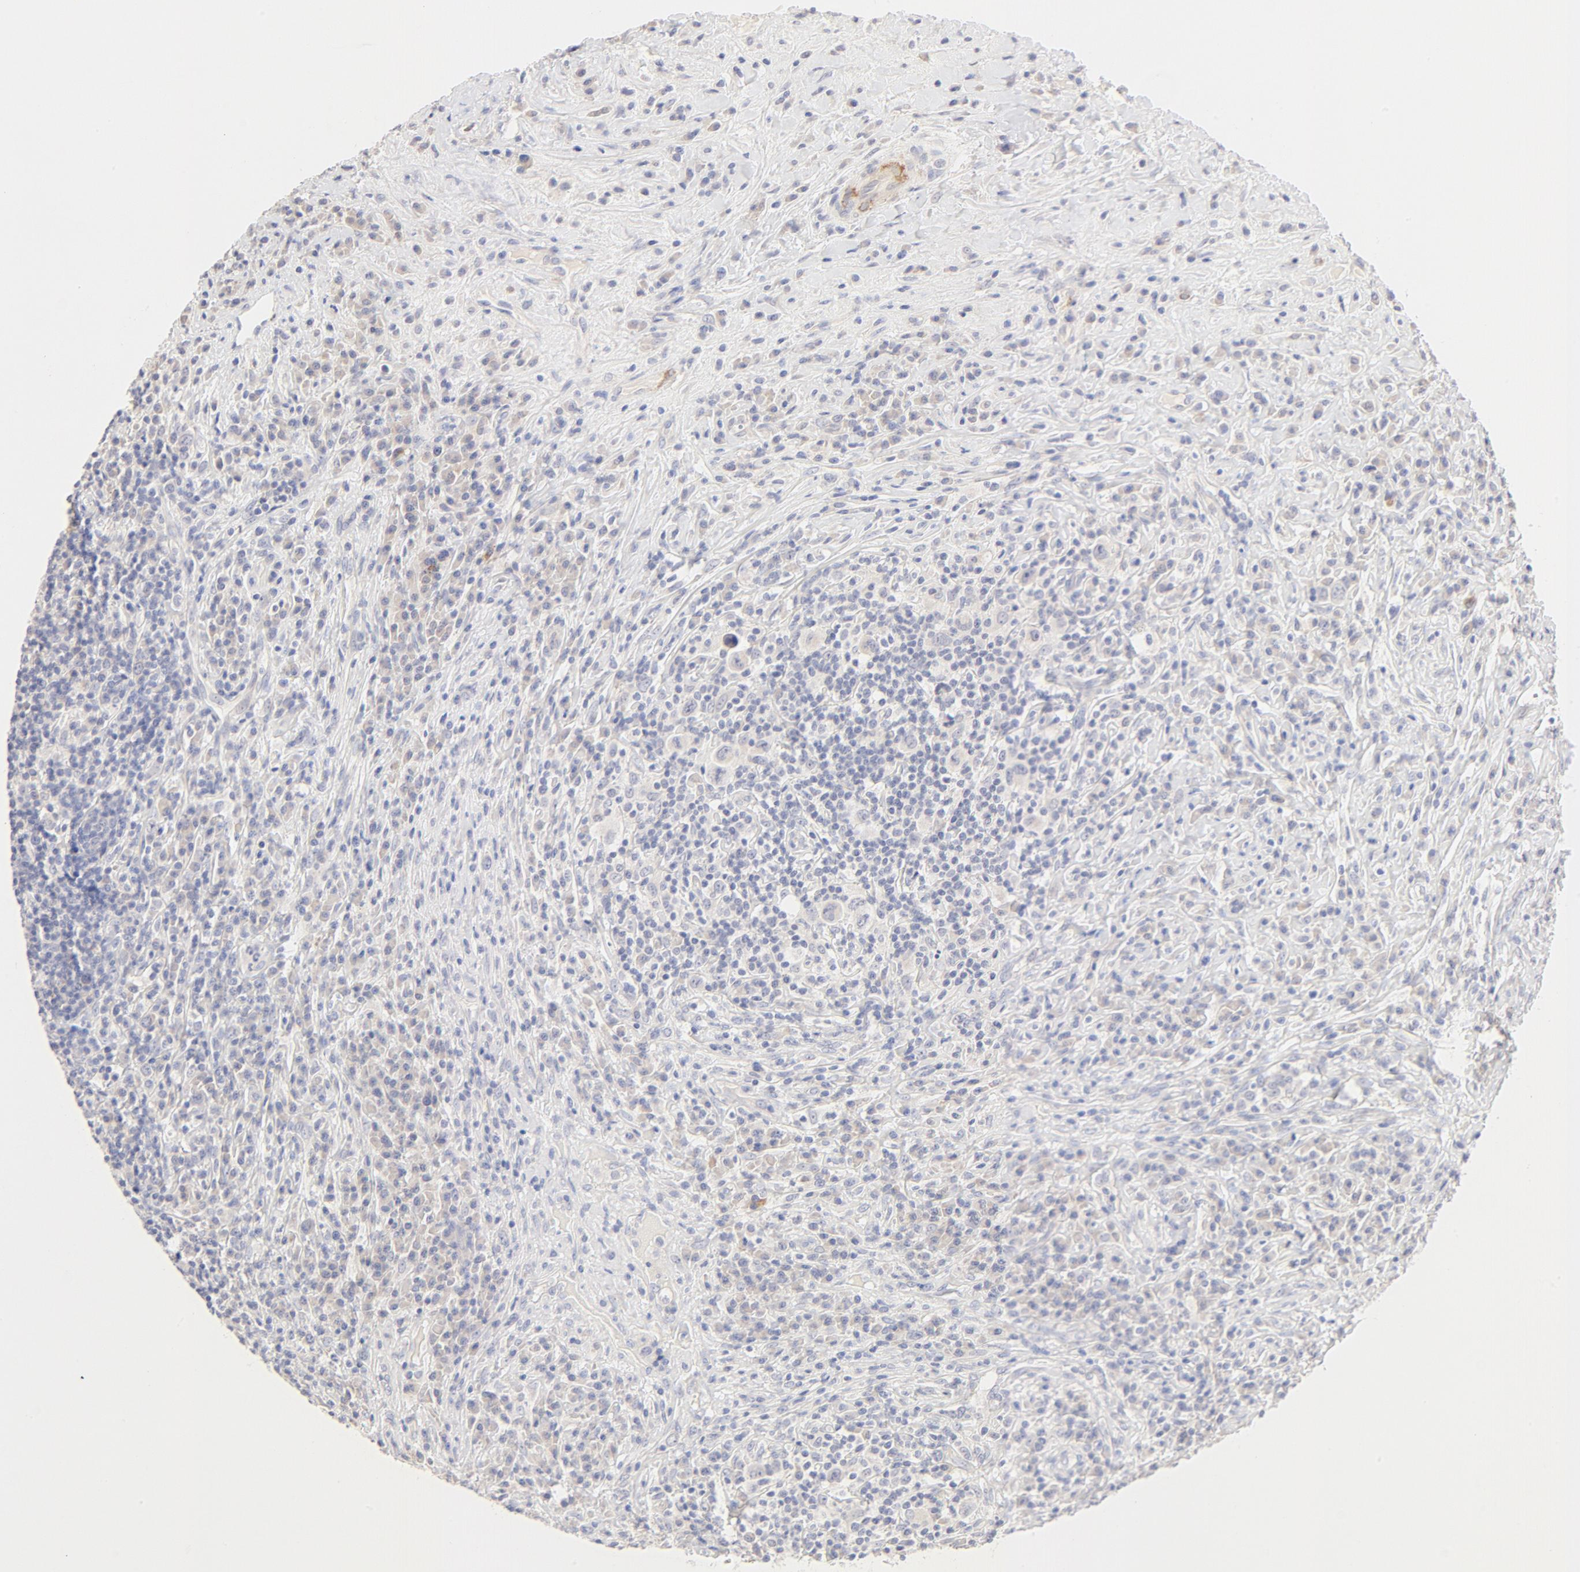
{"staining": {"intensity": "negative", "quantity": "none", "location": "none"}, "tissue": "lymphoma", "cell_type": "Tumor cells", "image_type": "cancer", "snomed": [{"axis": "morphology", "description": "Hodgkin's disease, NOS"}, {"axis": "topography", "description": "Lymph node"}], "caption": "Photomicrograph shows no protein expression in tumor cells of lymphoma tissue.", "gene": "NKX2-2", "patient": {"sex": "female", "age": 25}}